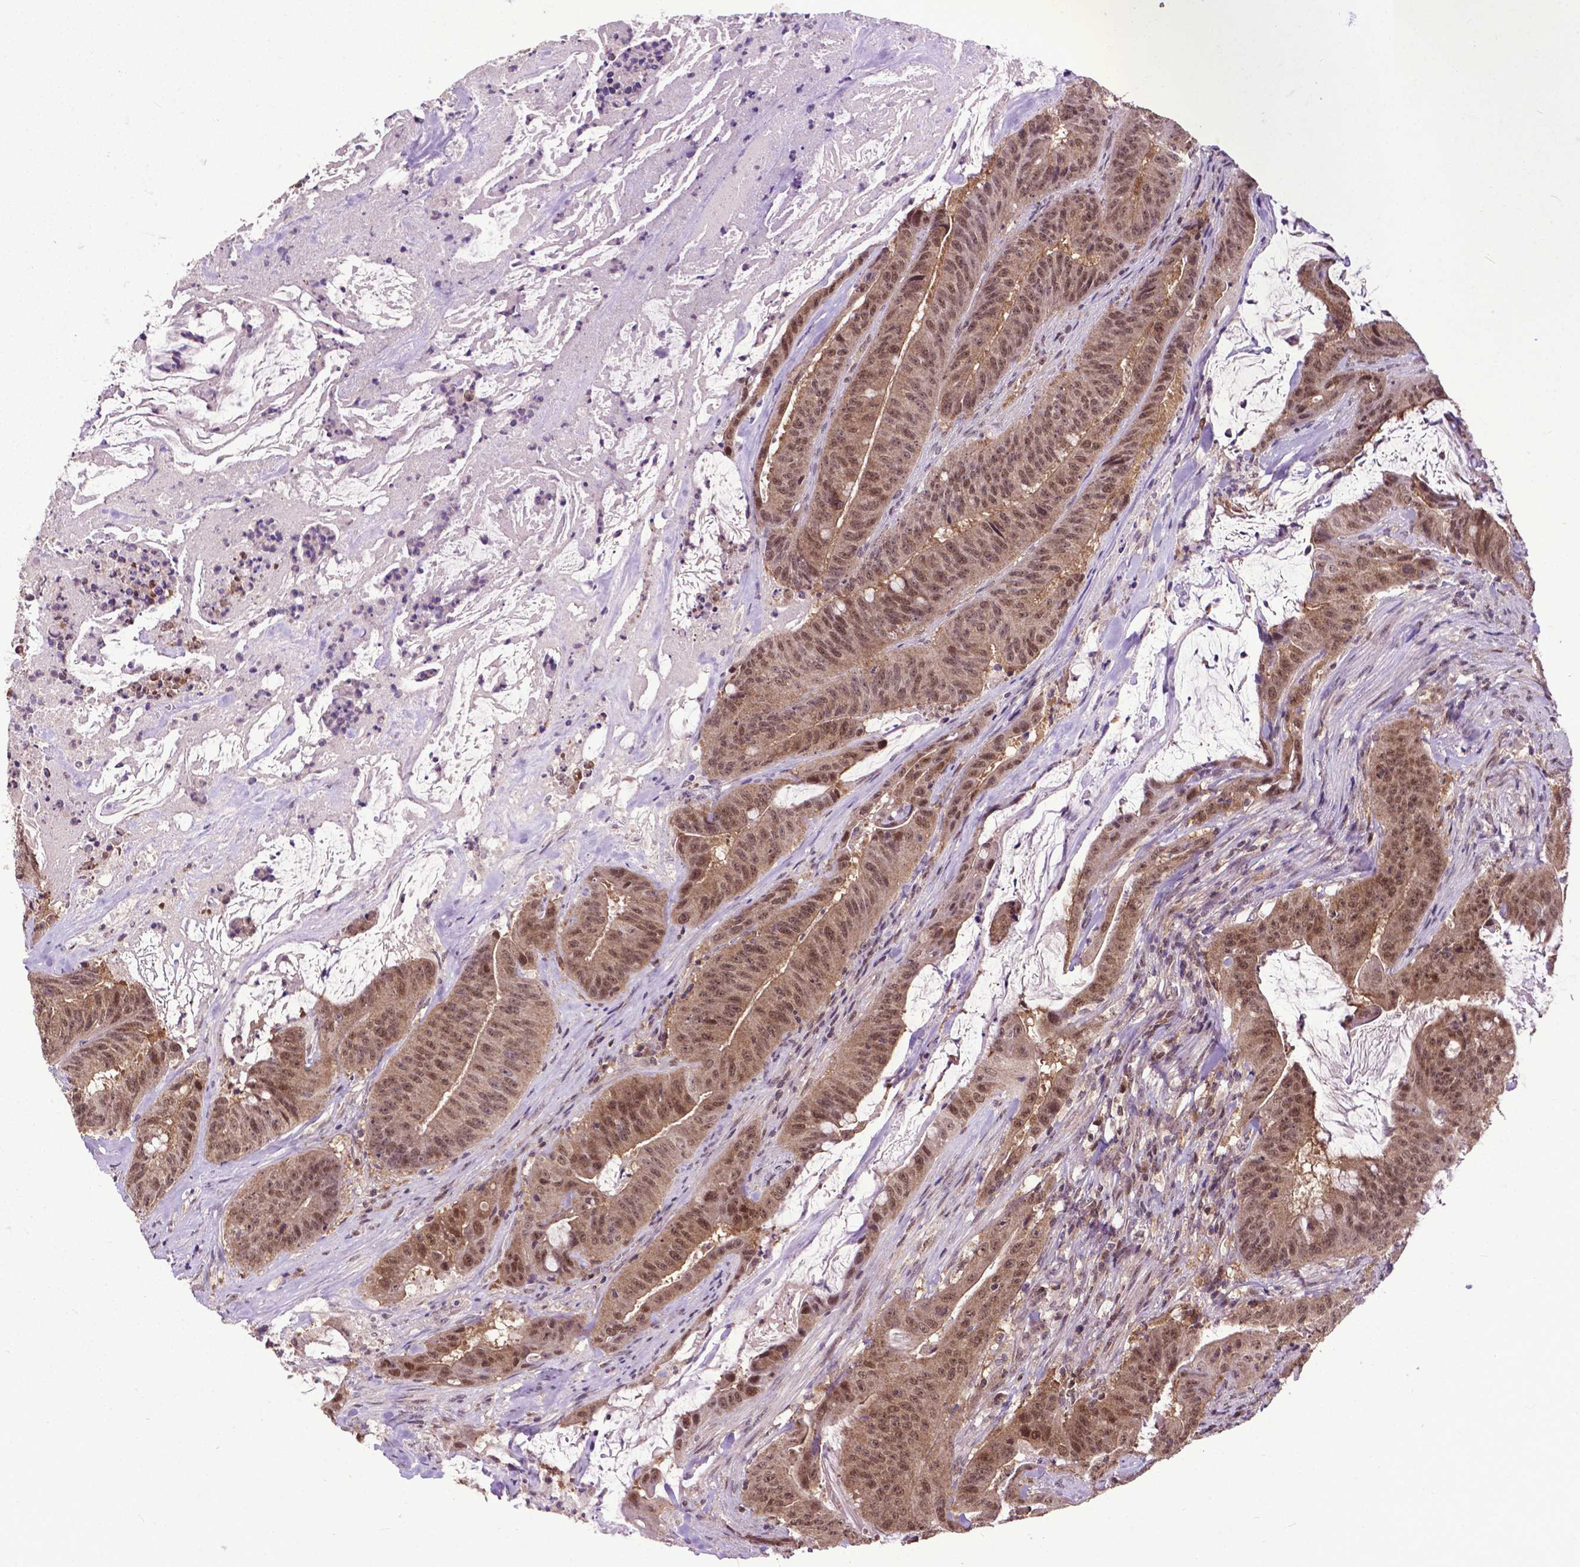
{"staining": {"intensity": "moderate", "quantity": ">75%", "location": "cytoplasmic/membranous,nuclear"}, "tissue": "colorectal cancer", "cell_type": "Tumor cells", "image_type": "cancer", "snomed": [{"axis": "morphology", "description": "Adenocarcinoma, NOS"}, {"axis": "topography", "description": "Colon"}], "caption": "Immunohistochemistry (IHC) staining of colorectal cancer (adenocarcinoma), which displays medium levels of moderate cytoplasmic/membranous and nuclear positivity in approximately >75% of tumor cells indicating moderate cytoplasmic/membranous and nuclear protein positivity. The staining was performed using DAB (3,3'-diaminobenzidine) (brown) for protein detection and nuclei were counterstained in hematoxylin (blue).", "gene": "FAF1", "patient": {"sex": "male", "age": 33}}